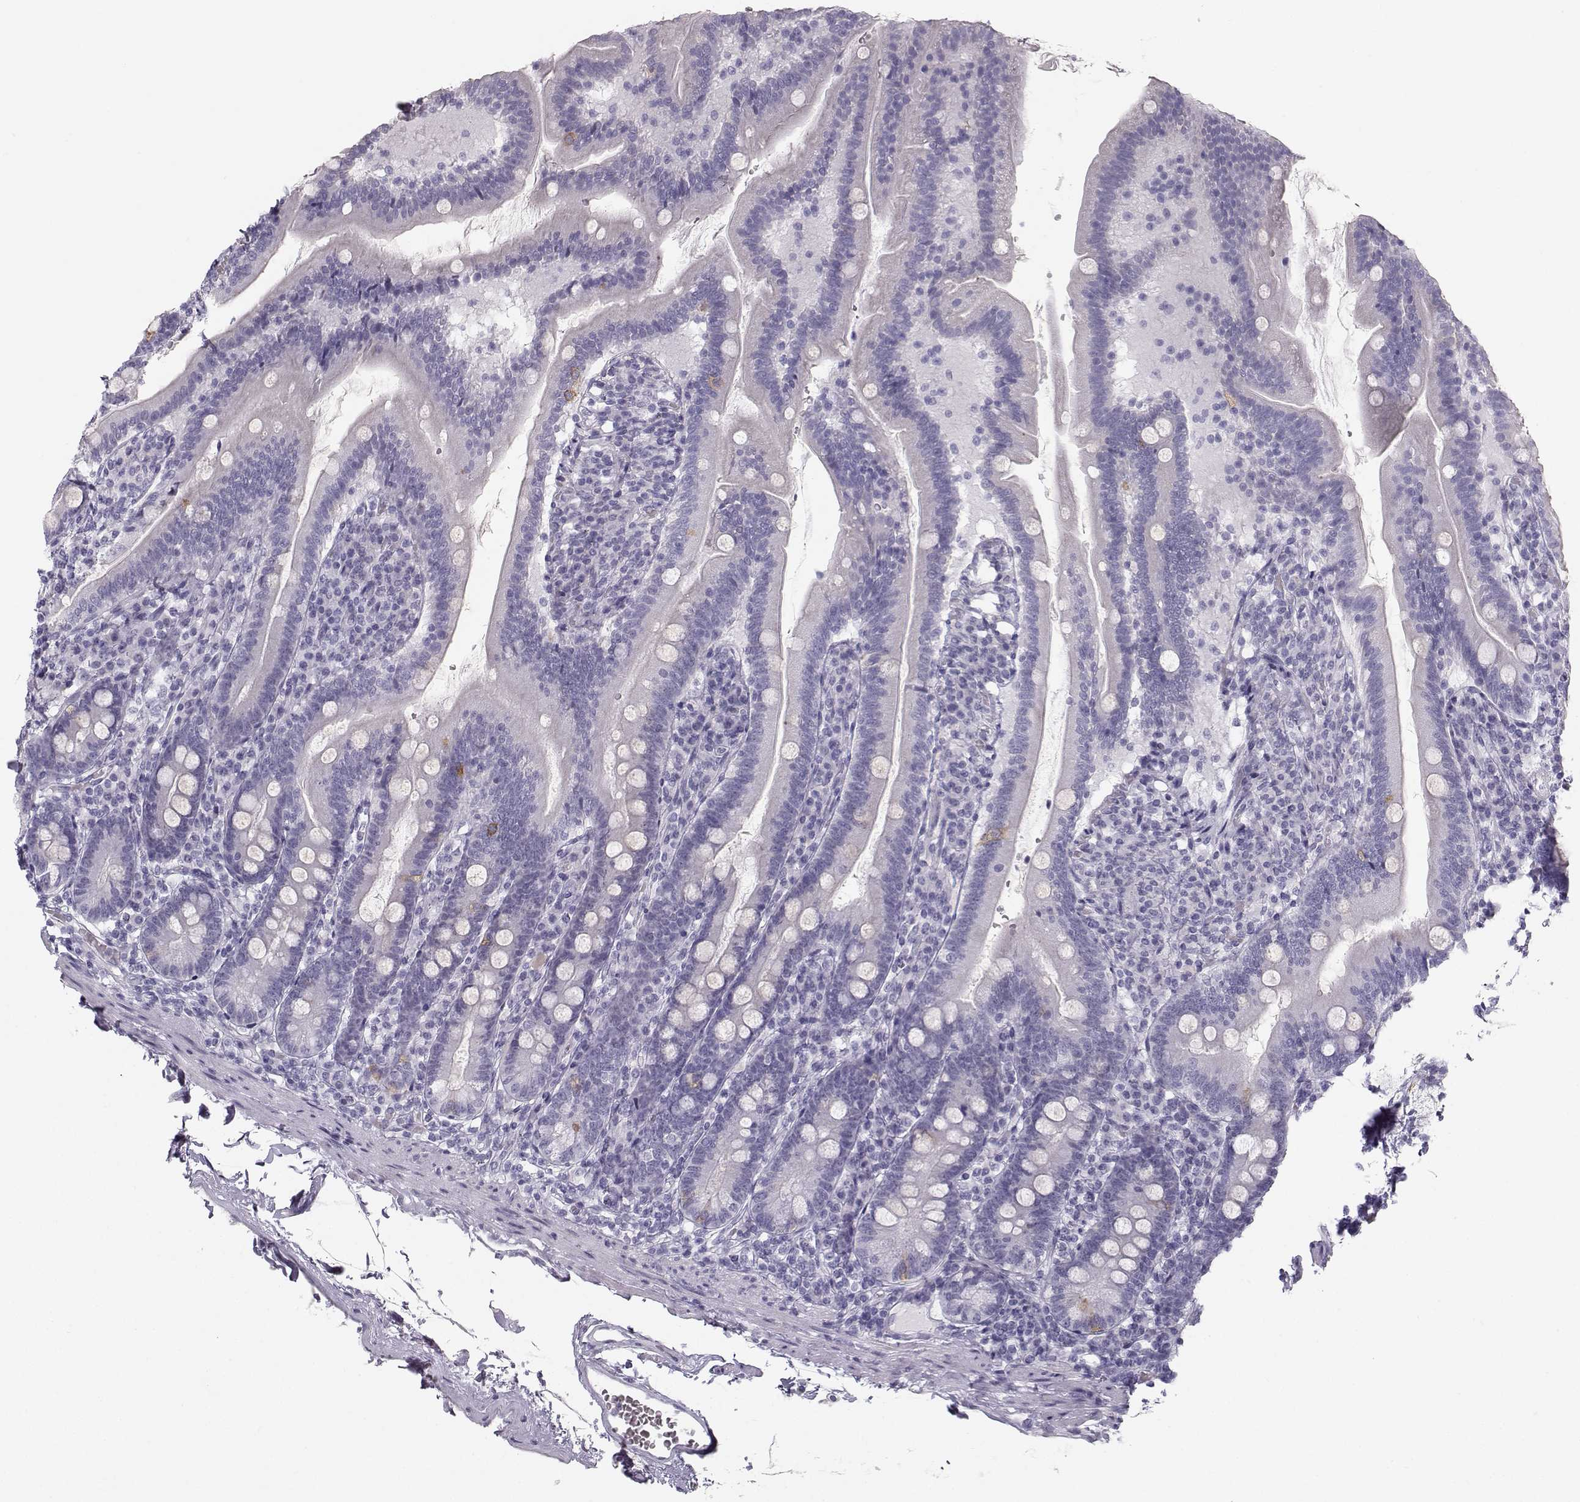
{"staining": {"intensity": "moderate", "quantity": "<25%", "location": "cytoplasmic/membranous"}, "tissue": "duodenum", "cell_type": "Glandular cells", "image_type": "normal", "snomed": [{"axis": "morphology", "description": "Normal tissue, NOS"}, {"axis": "topography", "description": "Duodenum"}], "caption": "A high-resolution micrograph shows IHC staining of normal duodenum, which displays moderate cytoplasmic/membranous positivity in about <25% of glandular cells. Nuclei are stained in blue.", "gene": "CASR", "patient": {"sex": "female", "age": 67}}